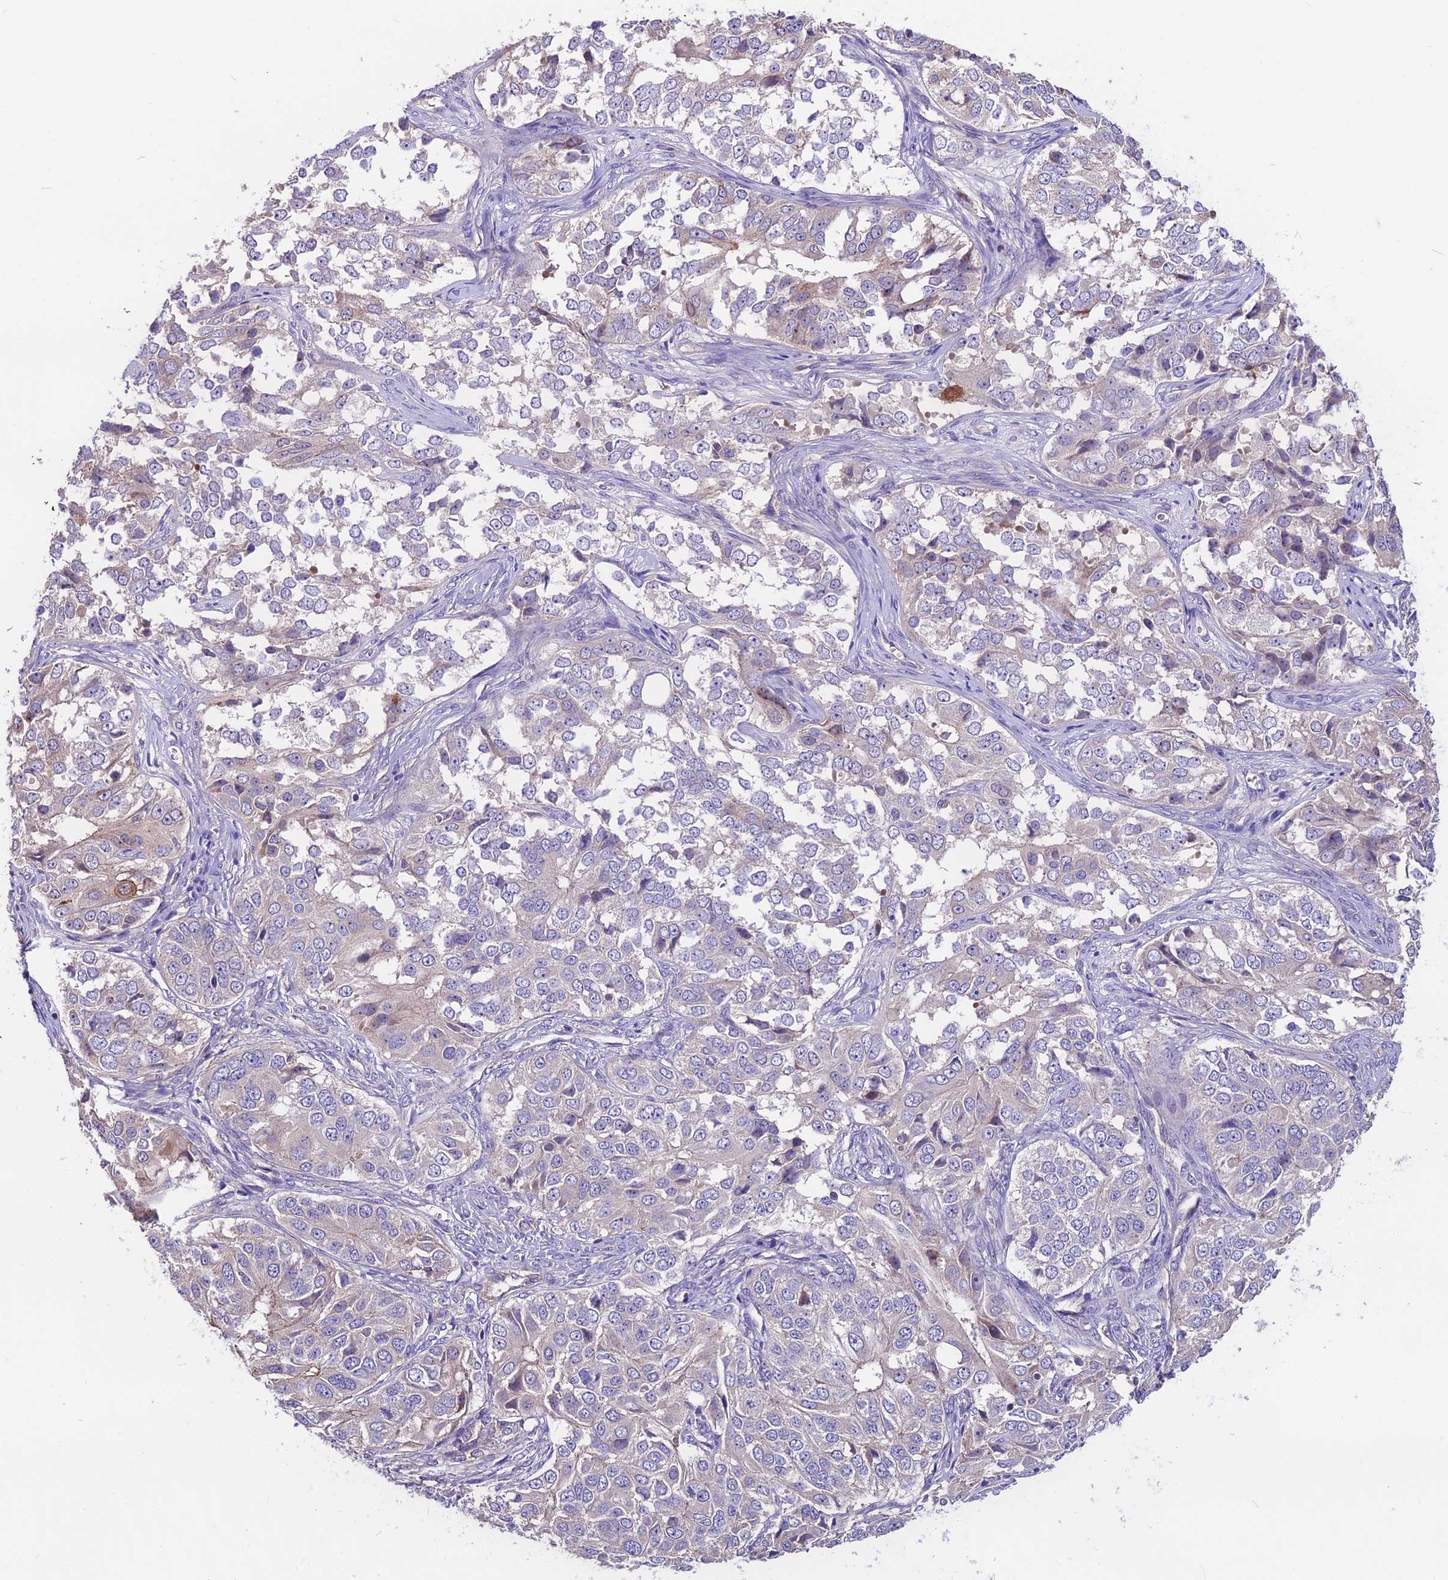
{"staining": {"intensity": "negative", "quantity": "none", "location": "none"}, "tissue": "ovarian cancer", "cell_type": "Tumor cells", "image_type": "cancer", "snomed": [{"axis": "morphology", "description": "Carcinoma, endometroid"}, {"axis": "topography", "description": "Ovary"}], "caption": "Human ovarian endometroid carcinoma stained for a protein using IHC reveals no expression in tumor cells.", "gene": "ANO3", "patient": {"sex": "female", "age": 51}}